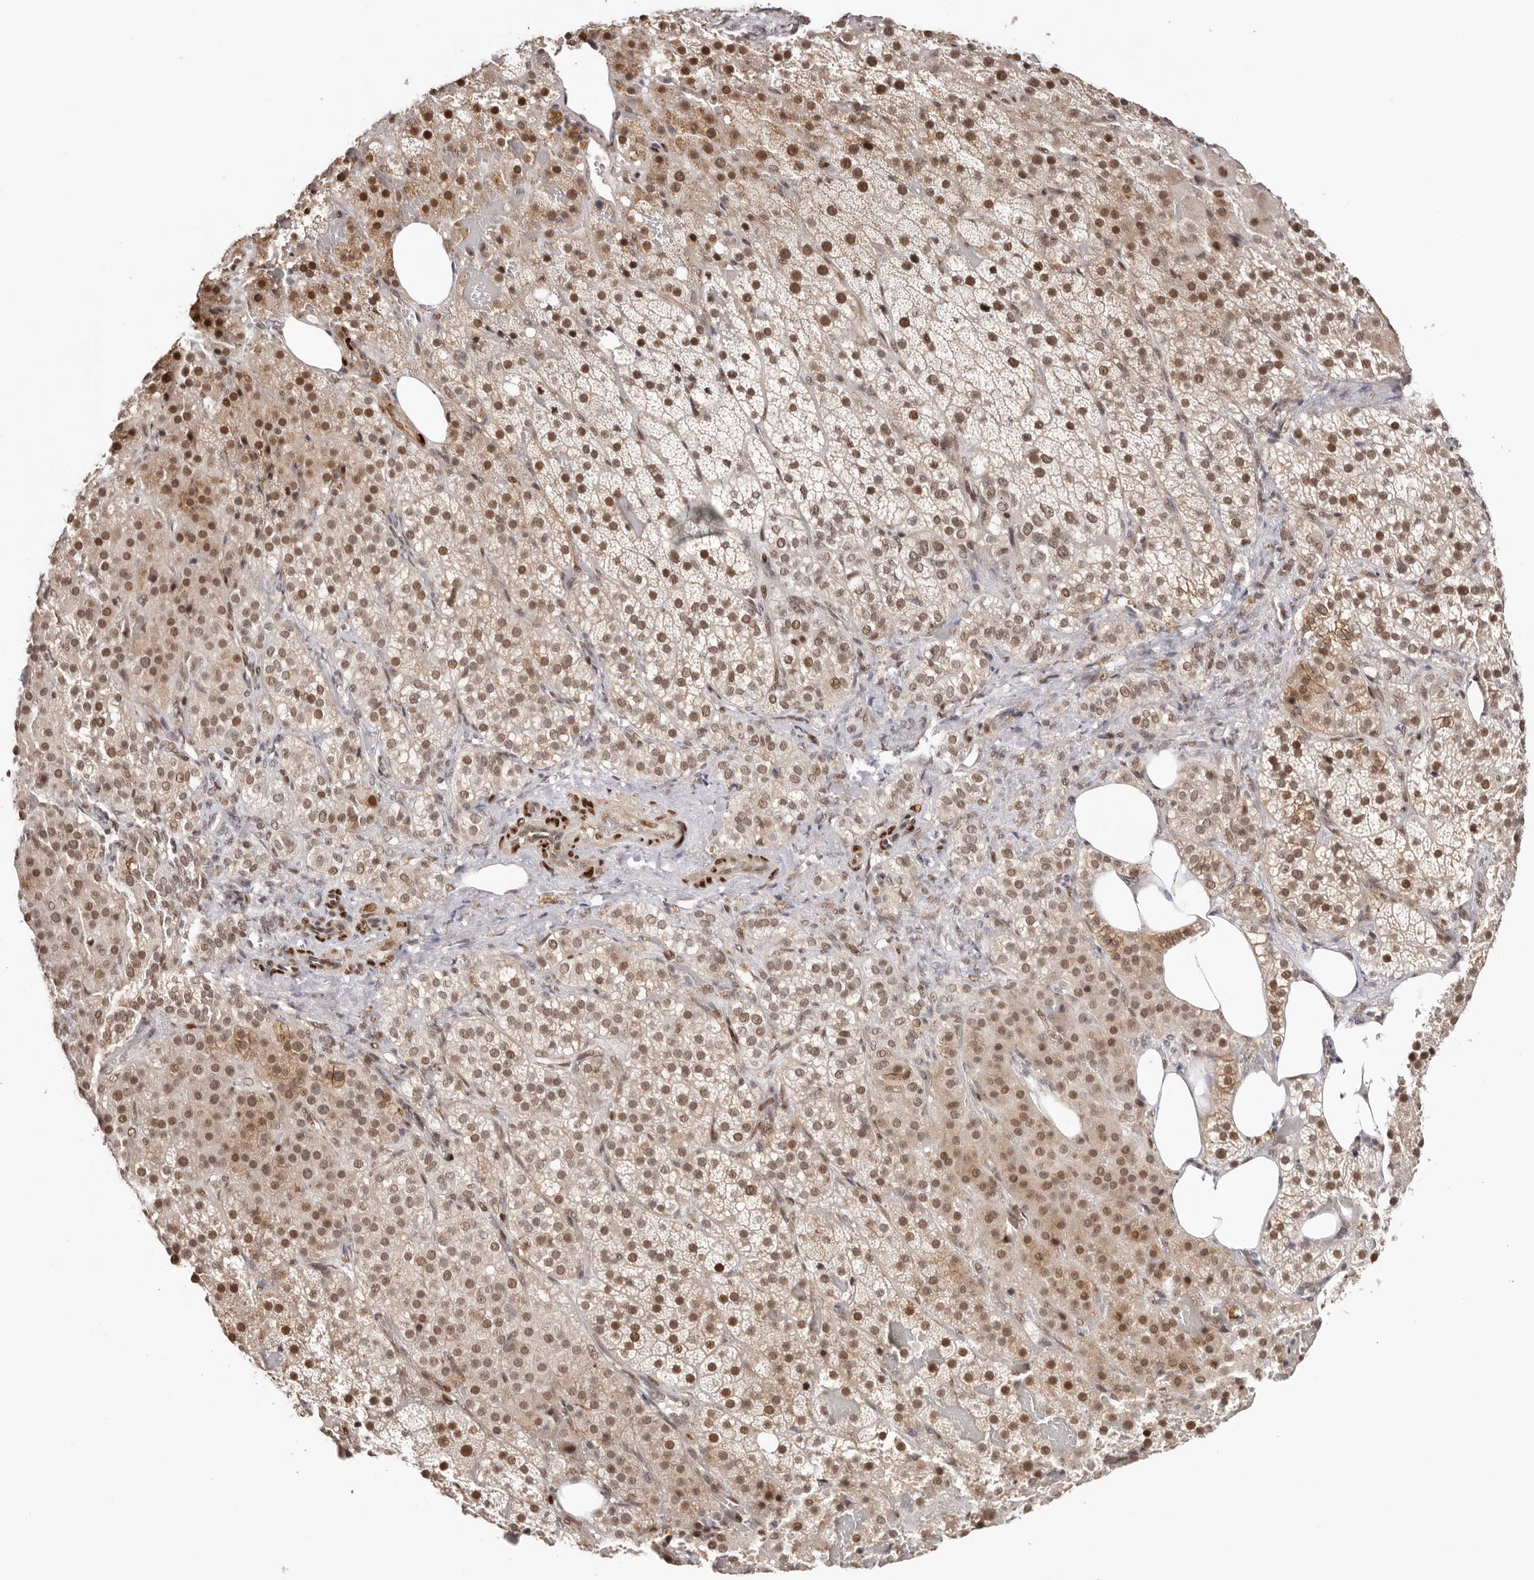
{"staining": {"intensity": "strong", "quantity": ">75%", "location": "nuclear"}, "tissue": "adrenal gland", "cell_type": "Glandular cells", "image_type": "normal", "snomed": [{"axis": "morphology", "description": "Normal tissue, NOS"}, {"axis": "topography", "description": "Adrenal gland"}], "caption": "Protein staining by immunohistochemistry displays strong nuclear positivity in approximately >75% of glandular cells in unremarkable adrenal gland. The staining is performed using DAB (3,3'-diaminobenzidine) brown chromogen to label protein expression. The nuclei are counter-stained blue using hematoxylin.", "gene": "SMAD7", "patient": {"sex": "female", "age": 59}}